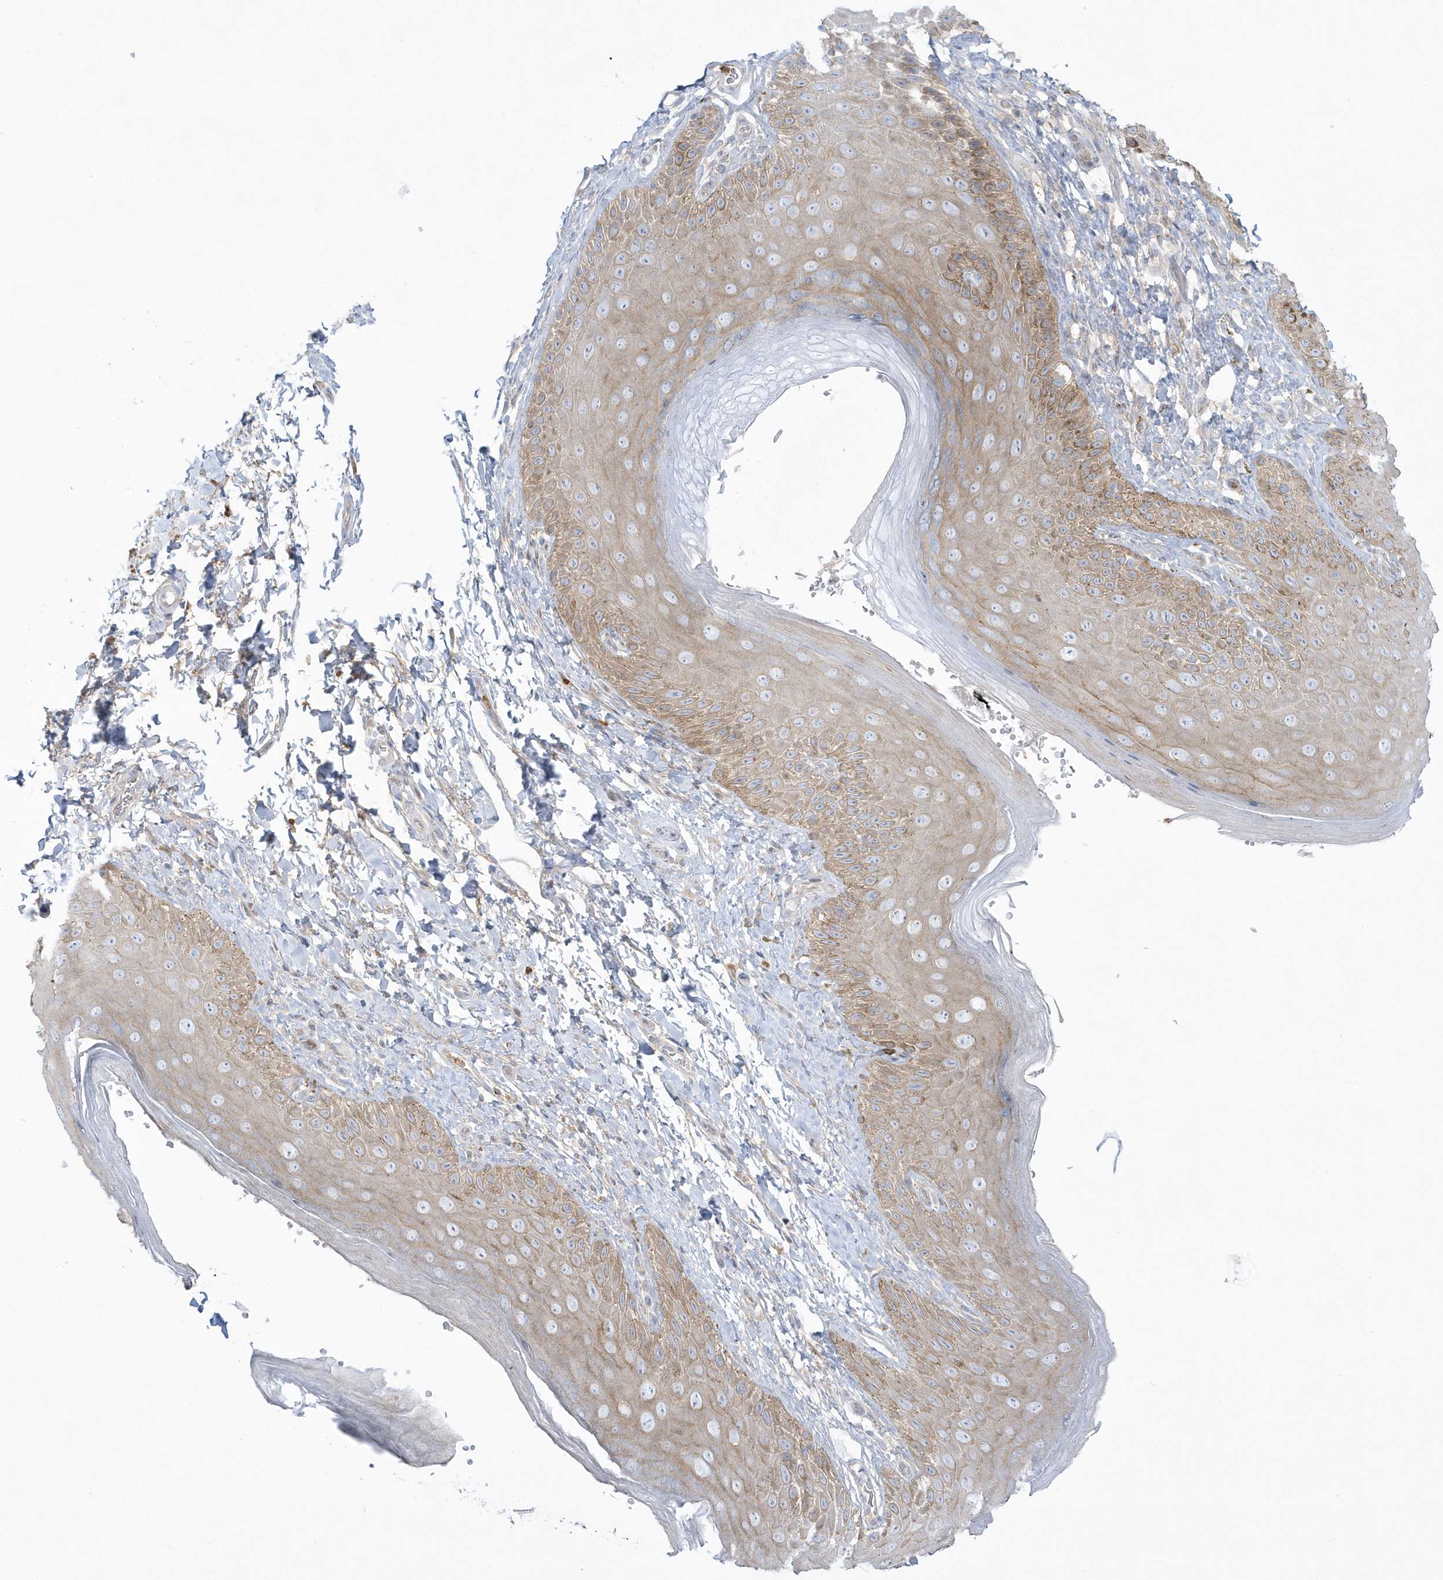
{"staining": {"intensity": "moderate", "quantity": "25%-75%", "location": "cytoplasmic/membranous"}, "tissue": "skin", "cell_type": "Epidermal cells", "image_type": "normal", "snomed": [{"axis": "morphology", "description": "Normal tissue, NOS"}, {"axis": "topography", "description": "Anal"}], "caption": "DAB (3,3'-diaminobenzidine) immunohistochemical staining of normal human skin reveals moderate cytoplasmic/membranous protein expression in about 25%-75% of epidermal cells. Nuclei are stained in blue.", "gene": "DNAJC18", "patient": {"sex": "male", "age": 44}}